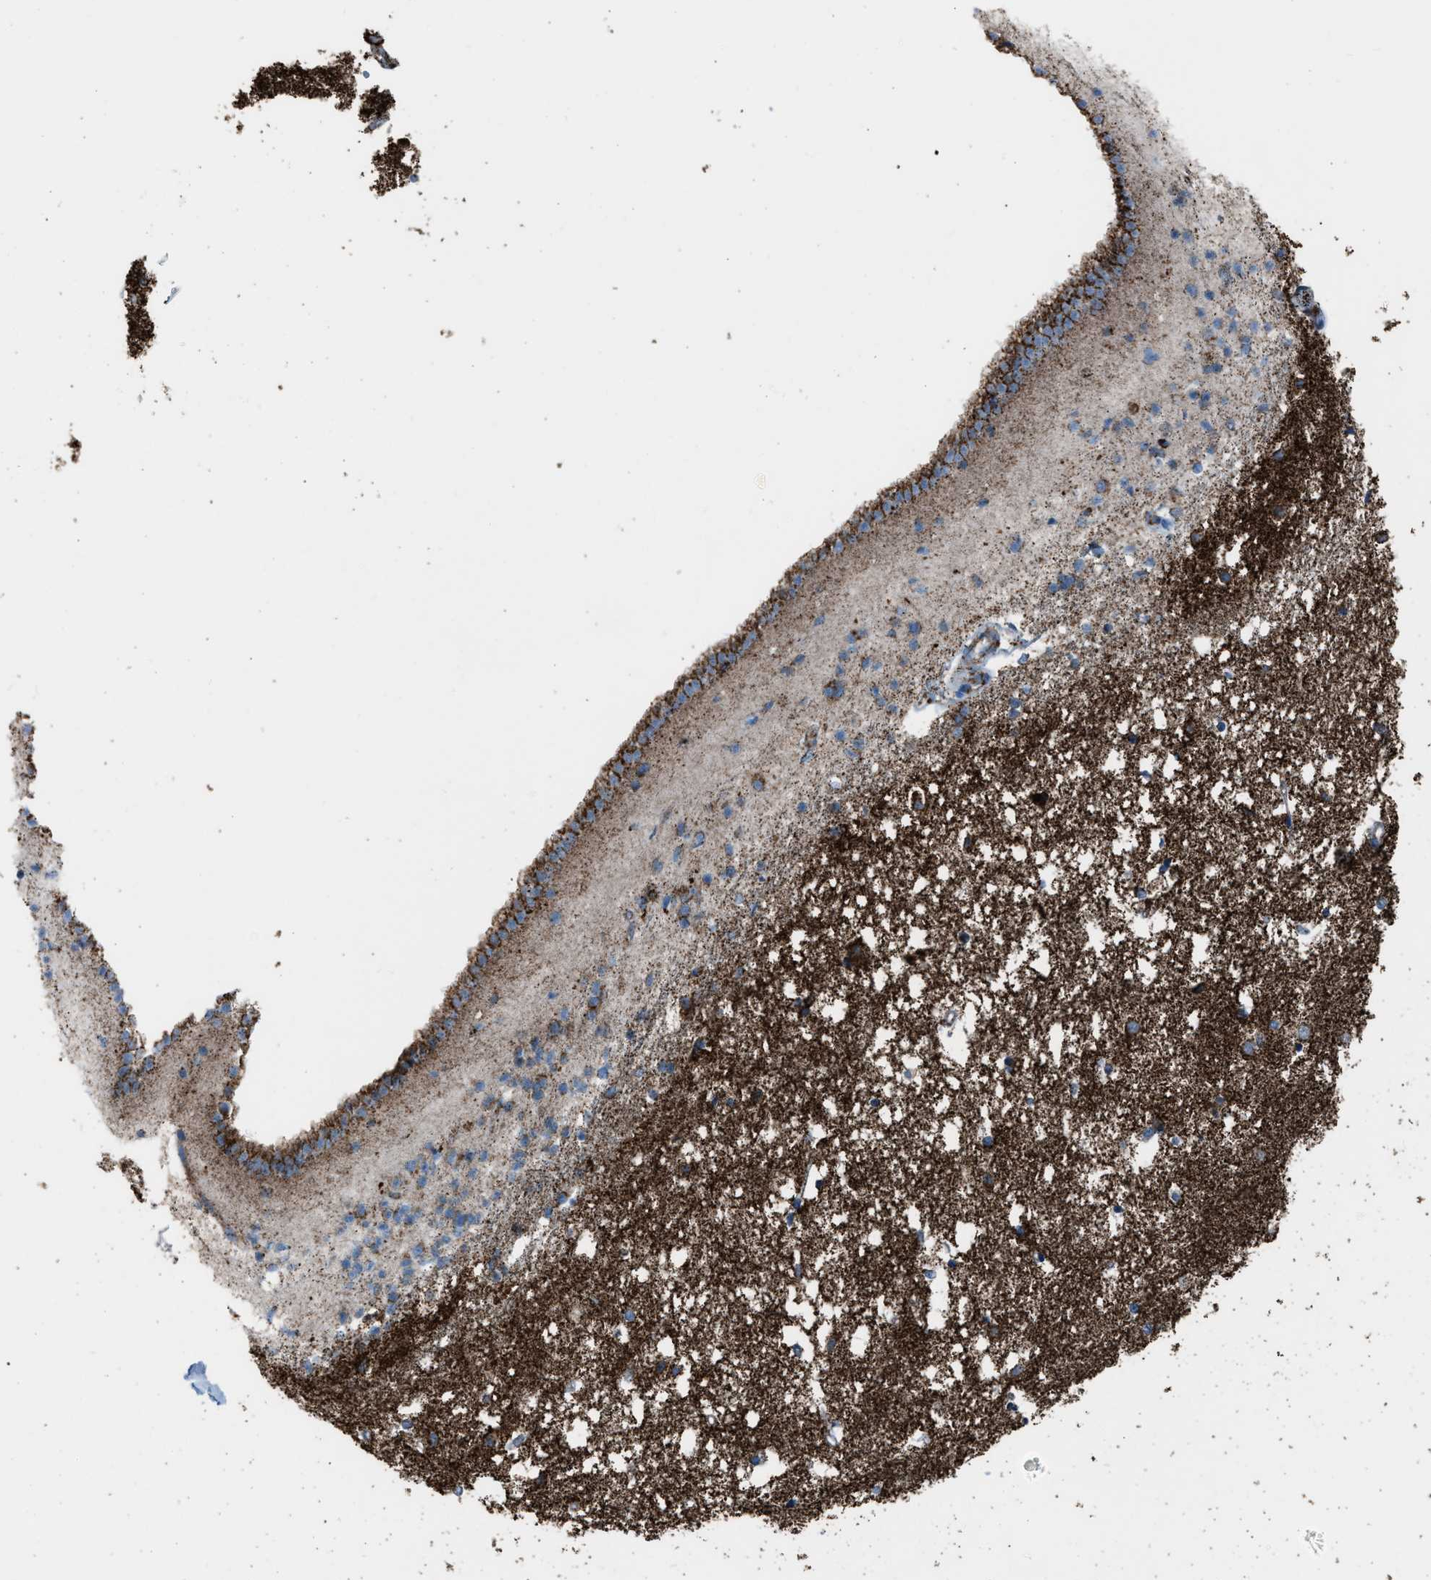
{"staining": {"intensity": "strong", "quantity": ">75%", "location": "cytoplasmic/membranous"}, "tissue": "caudate", "cell_type": "Glial cells", "image_type": "normal", "snomed": [{"axis": "morphology", "description": "Normal tissue, NOS"}, {"axis": "topography", "description": "Lateral ventricle wall"}], "caption": "Brown immunohistochemical staining in unremarkable caudate displays strong cytoplasmic/membranous positivity in approximately >75% of glial cells. Nuclei are stained in blue.", "gene": "MDH2", "patient": {"sex": "male", "age": 45}}